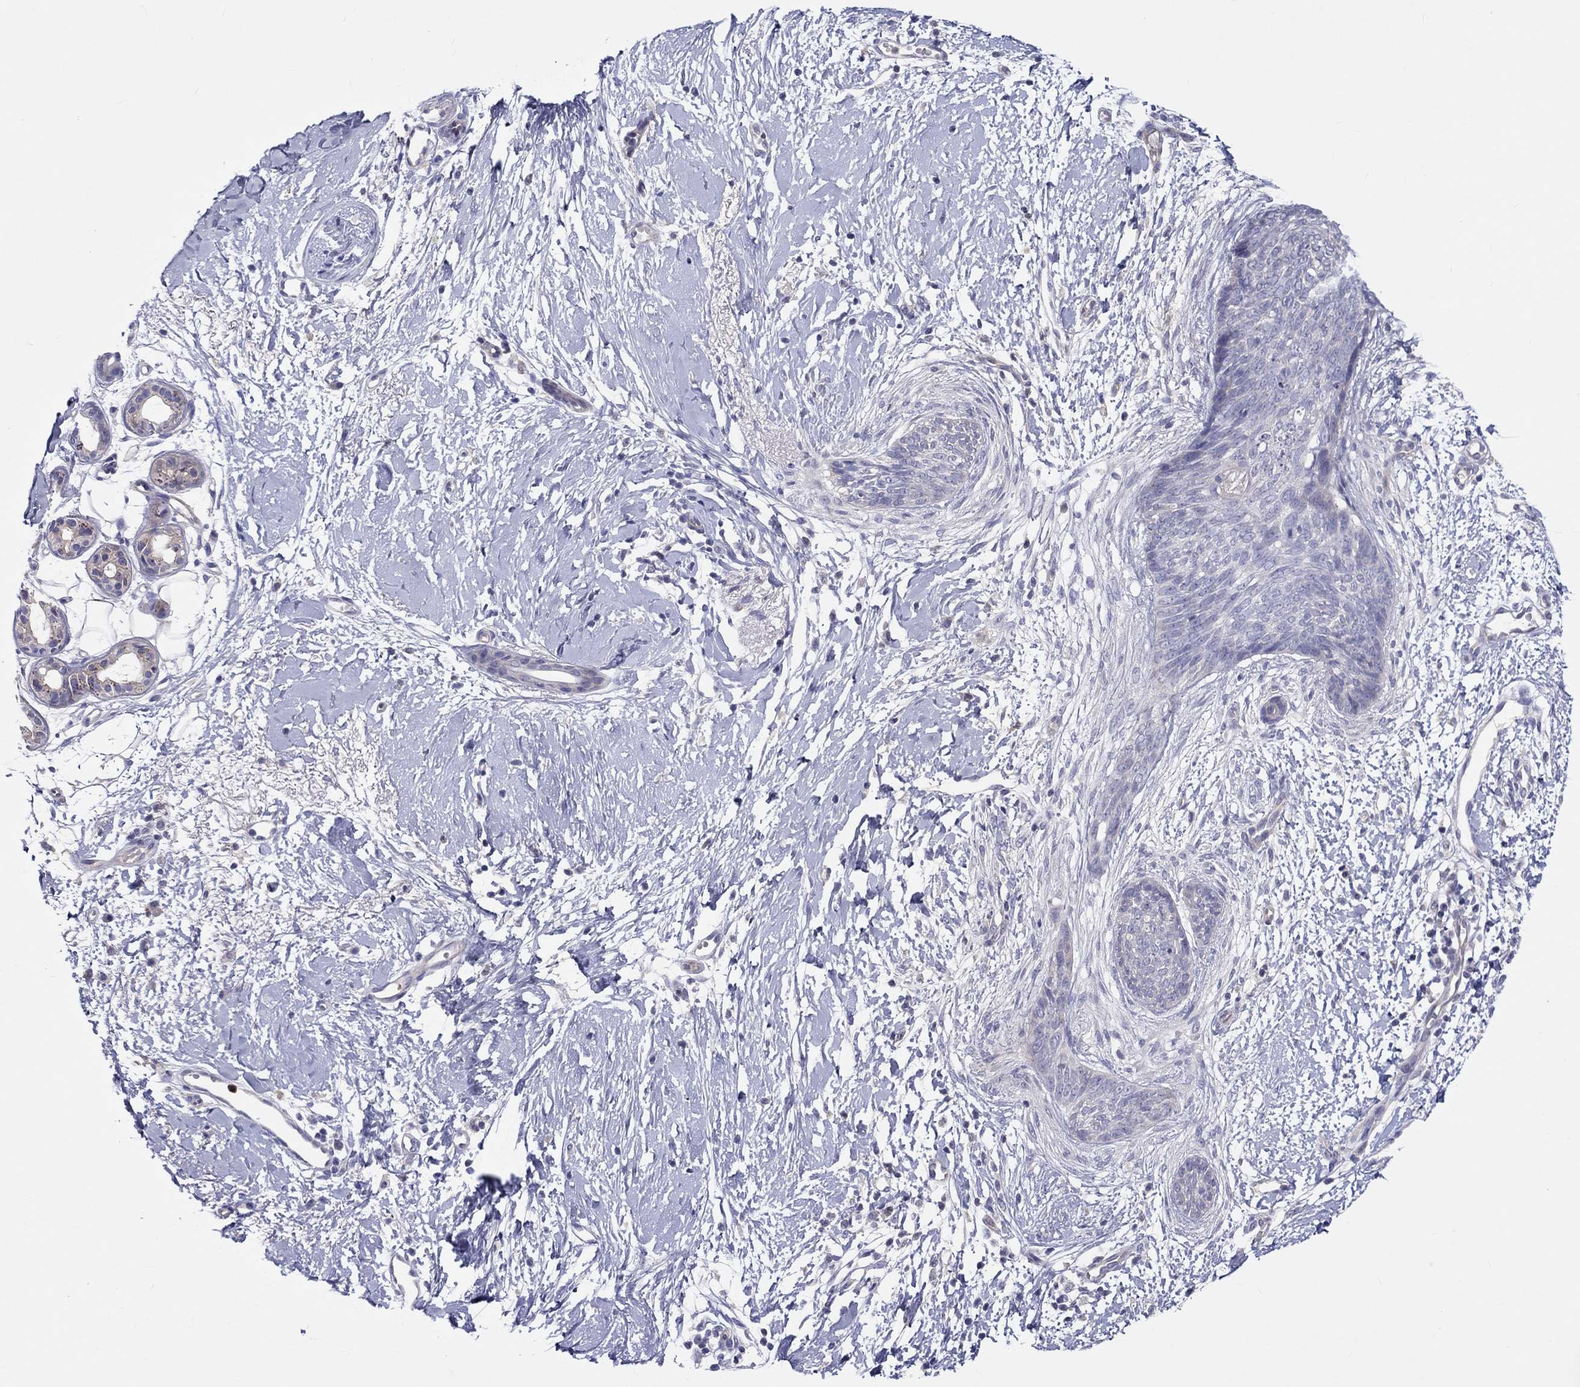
{"staining": {"intensity": "negative", "quantity": "none", "location": "none"}, "tissue": "skin cancer", "cell_type": "Tumor cells", "image_type": "cancer", "snomed": [{"axis": "morphology", "description": "Normal tissue, NOS"}, {"axis": "morphology", "description": "Basal cell carcinoma"}, {"axis": "topography", "description": "Skin"}], "caption": "DAB (3,3'-diaminobenzidine) immunohistochemical staining of skin cancer exhibits no significant expression in tumor cells.", "gene": "ABCG4", "patient": {"sex": "male", "age": 84}}